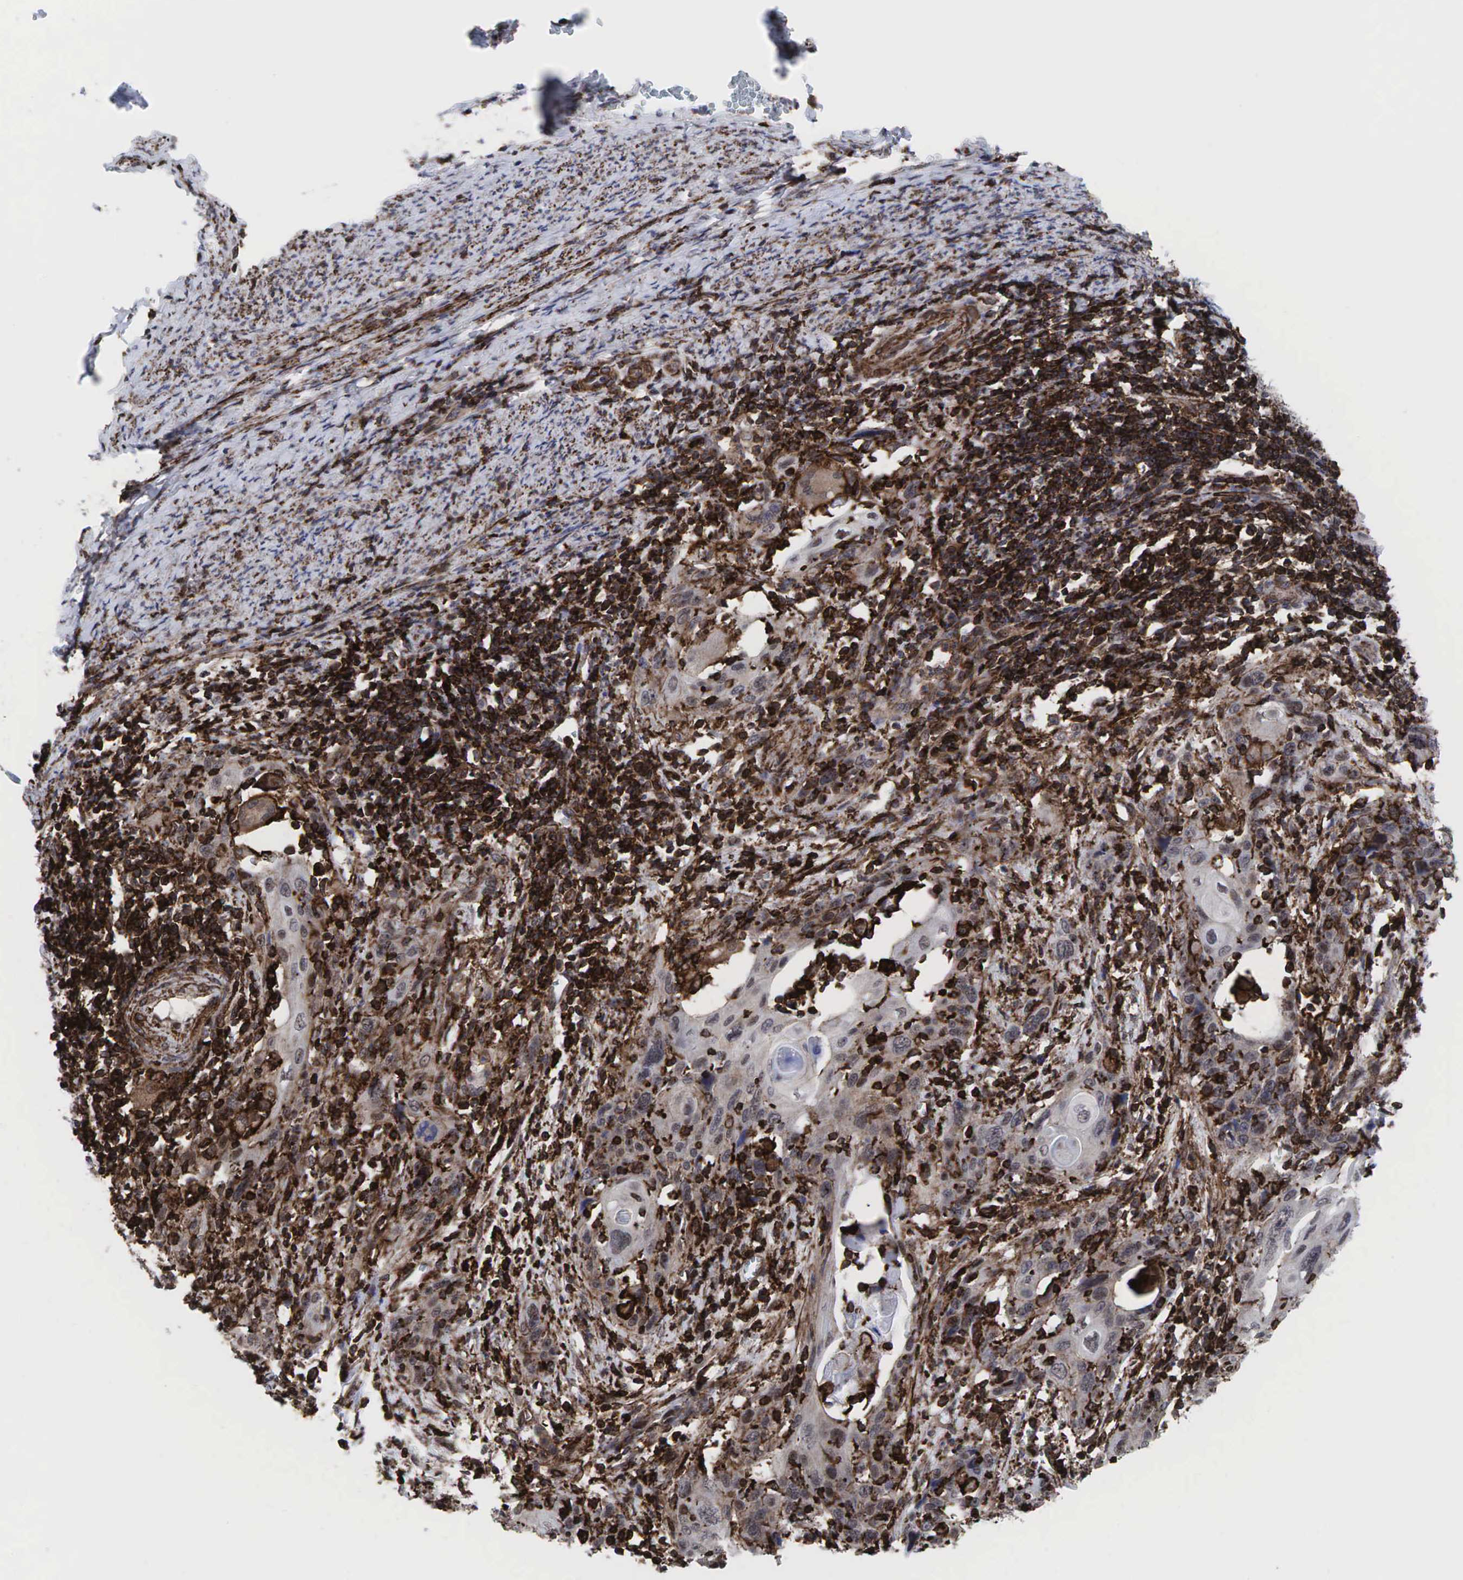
{"staining": {"intensity": "weak", "quantity": ">75%", "location": "cytoplasmic/membranous"}, "tissue": "cervical cancer", "cell_type": "Tumor cells", "image_type": "cancer", "snomed": [{"axis": "morphology", "description": "Squamous cell carcinoma, NOS"}, {"axis": "topography", "description": "Cervix"}], "caption": "Human squamous cell carcinoma (cervical) stained with a protein marker demonstrates weak staining in tumor cells.", "gene": "GPRASP1", "patient": {"sex": "female", "age": 54}}